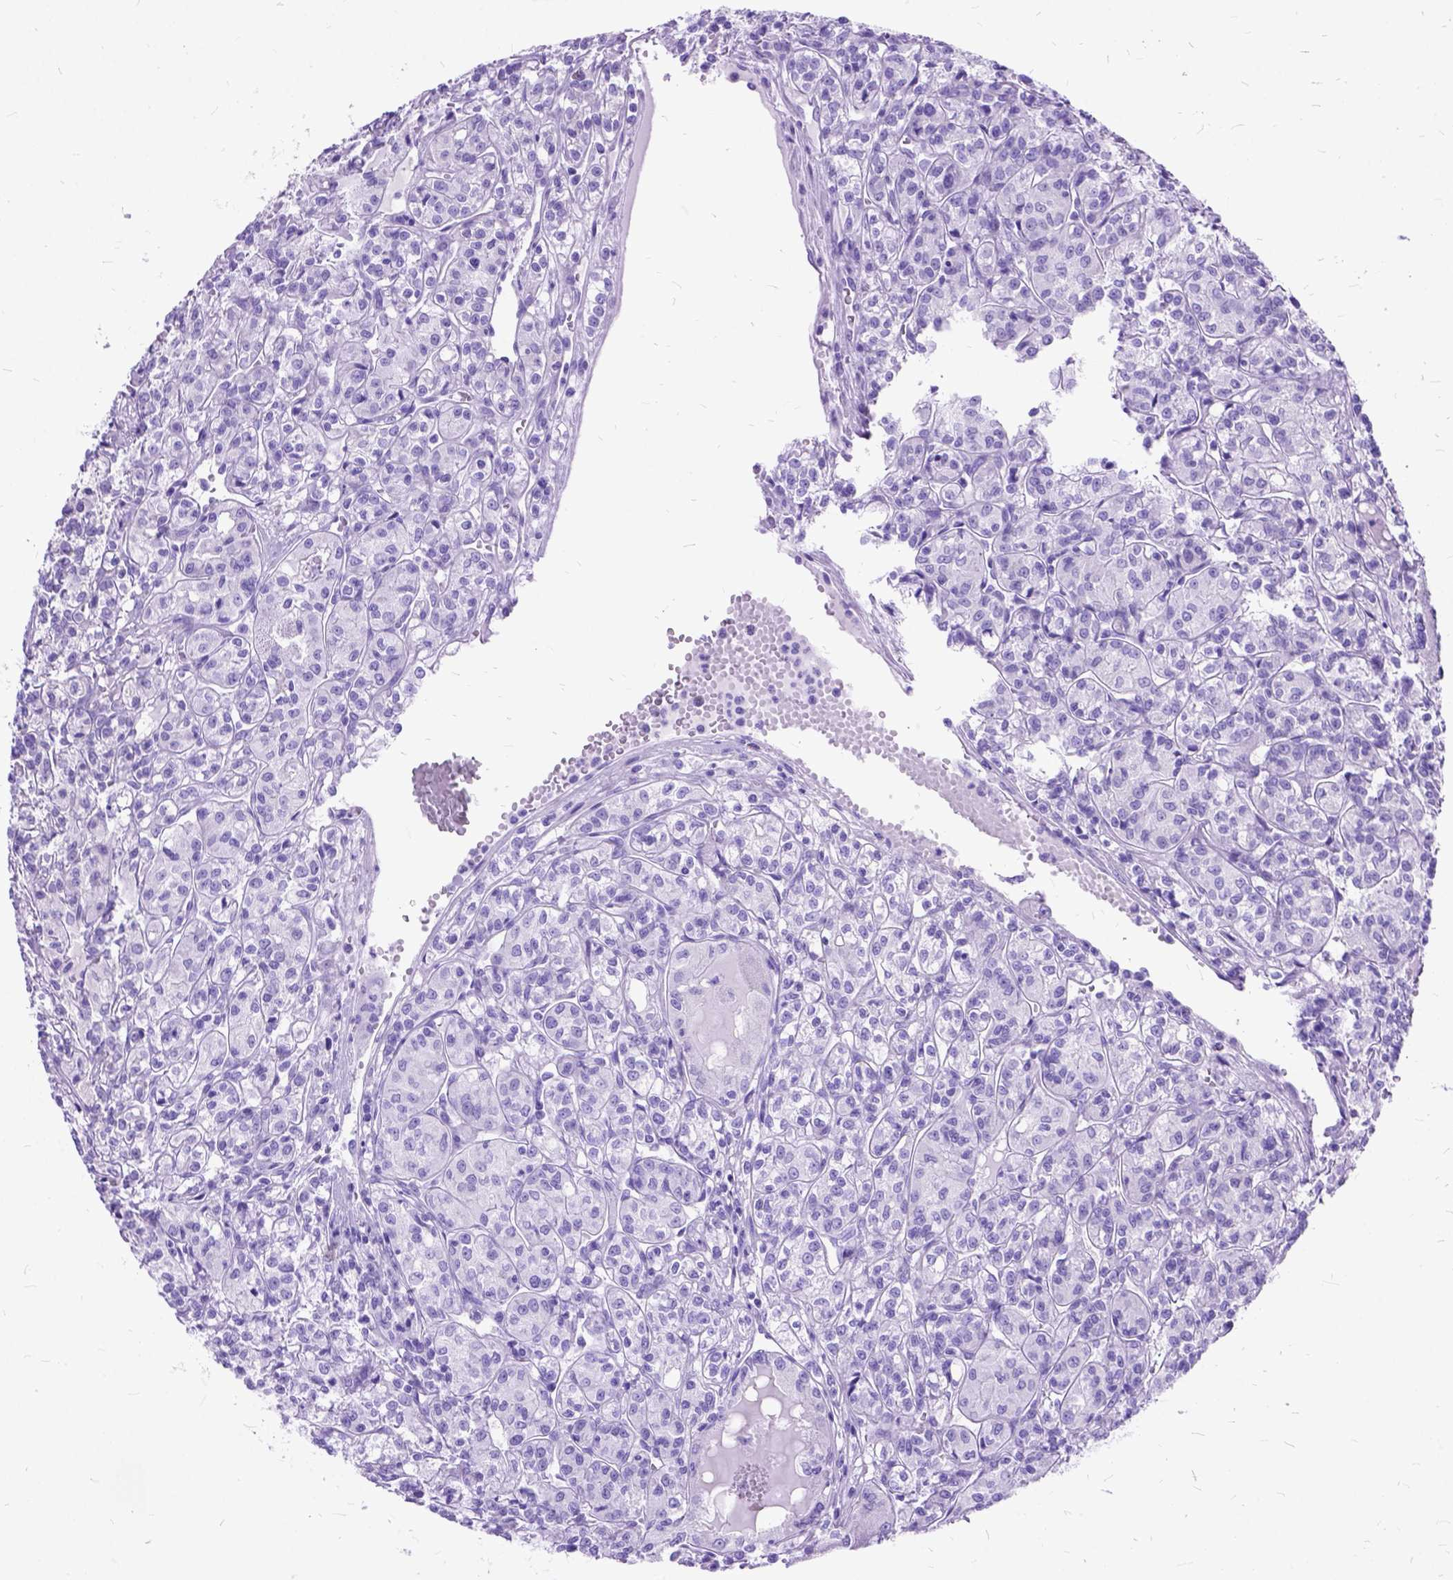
{"staining": {"intensity": "negative", "quantity": "none", "location": "none"}, "tissue": "renal cancer", "cell_type": "Tumor cells", "image_type": "cancer", "snomed": [{"axis": "morphology", "description": "Adenocarcinoma, NOS"}, {"axis": "topography", "description": "Kidney"}], "caption": "Immunohistochemistry of human adenocarcinoma (renal) reveals no positivity in tumor cells.", "gene": "DNAH2", "patient": {"sex": "male", "age": 36}}